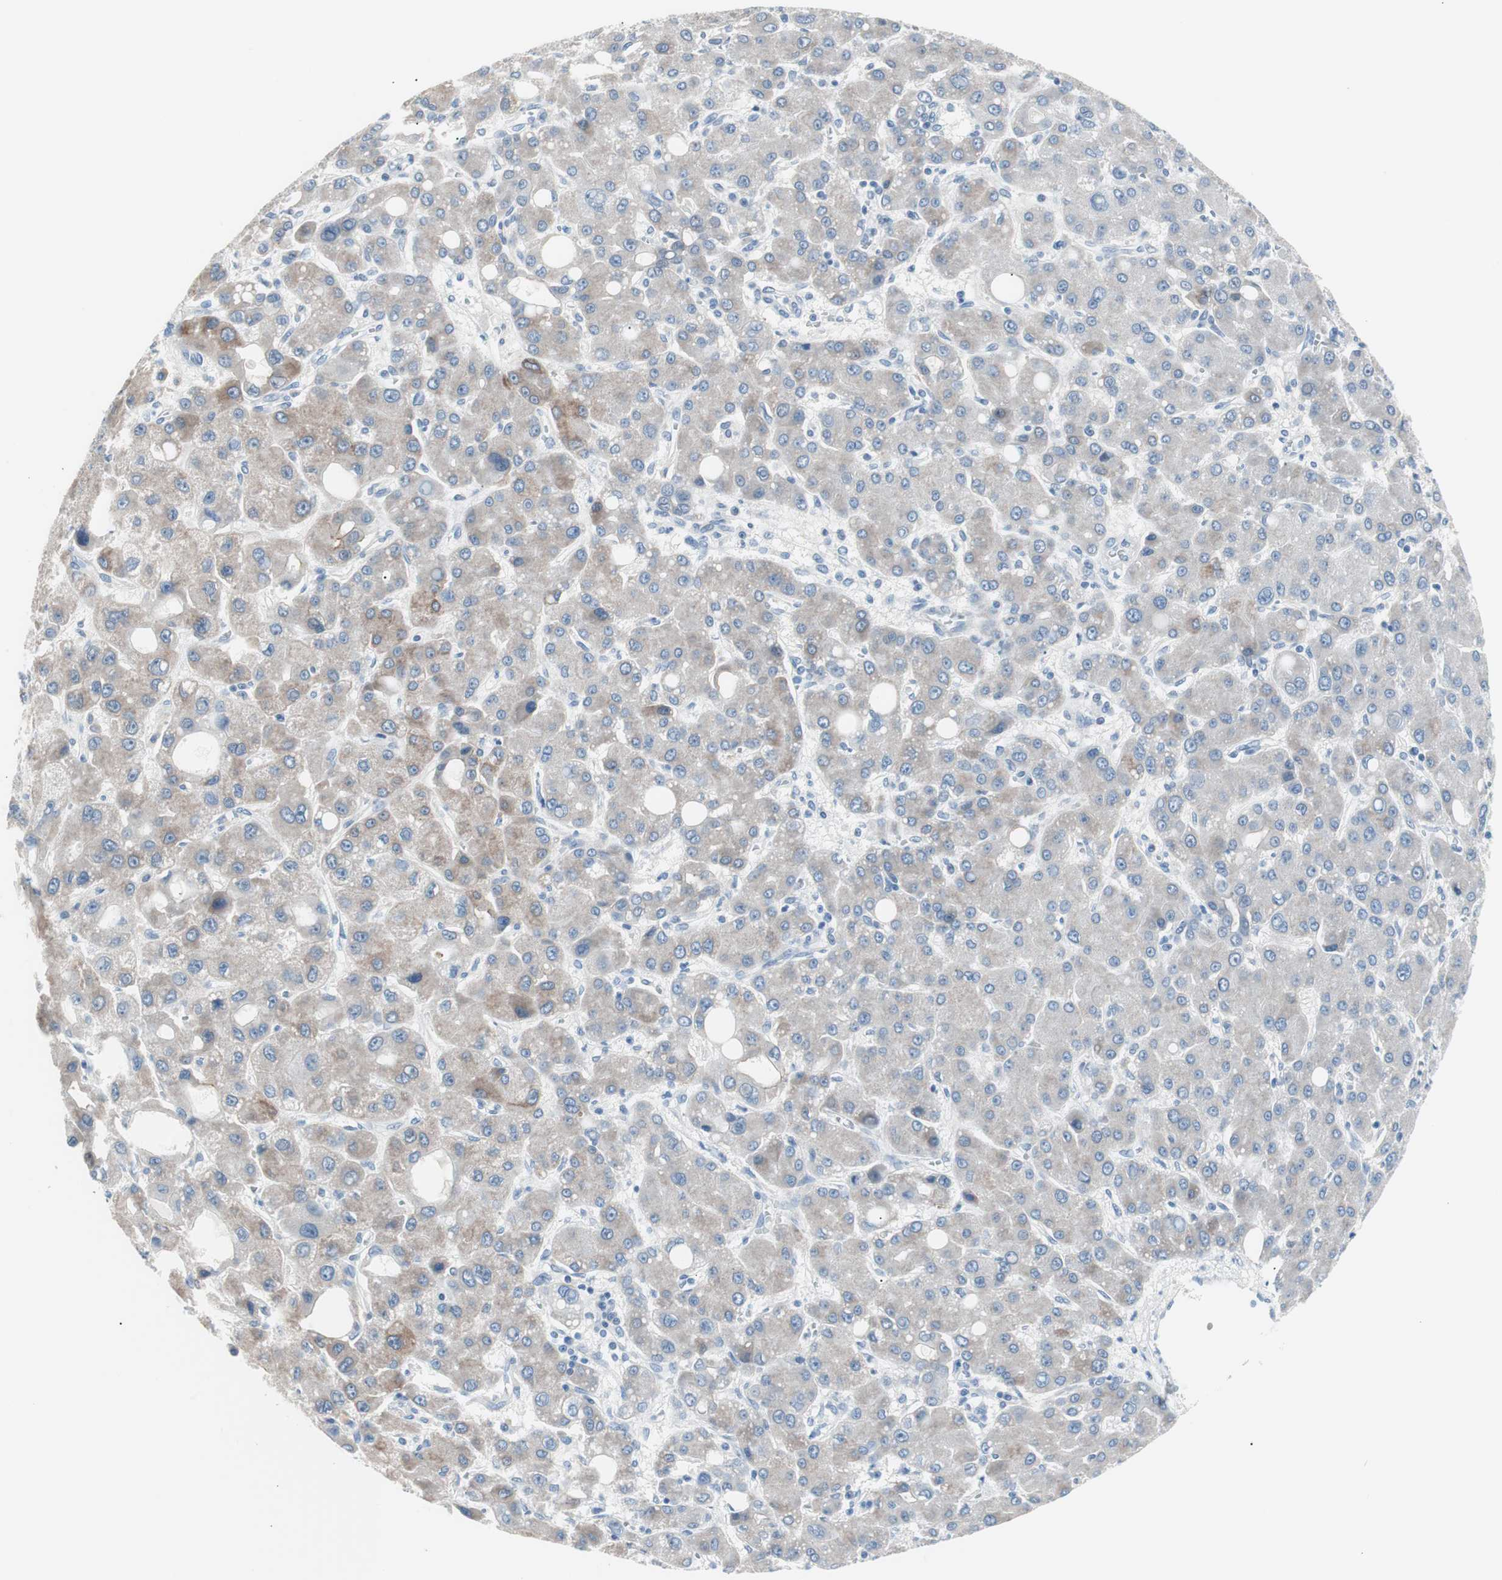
{"staining": {"intensity": "moderate", "quantity": ">75%", "location": "cytoplasmic/membranous"}, "tissue": "liver cancer", "cell_type": "Tumor cells", "image_type": "cancer", "snomed": [{"axis": "morphology", "description": "Carcinoma, Hepatocellular, NOS"}, {"axis": "topography", "description": "Liver"}], "caption": "Liver cancer (hepatocellular carcinoma) tissue reveals moderate cytoplasmic/membranous positivity in approximately >75% of tumor cells, visualized by immunohistochemistry.", "gene": "VIL1", "patient": {"sex": "male", "age": 55}}